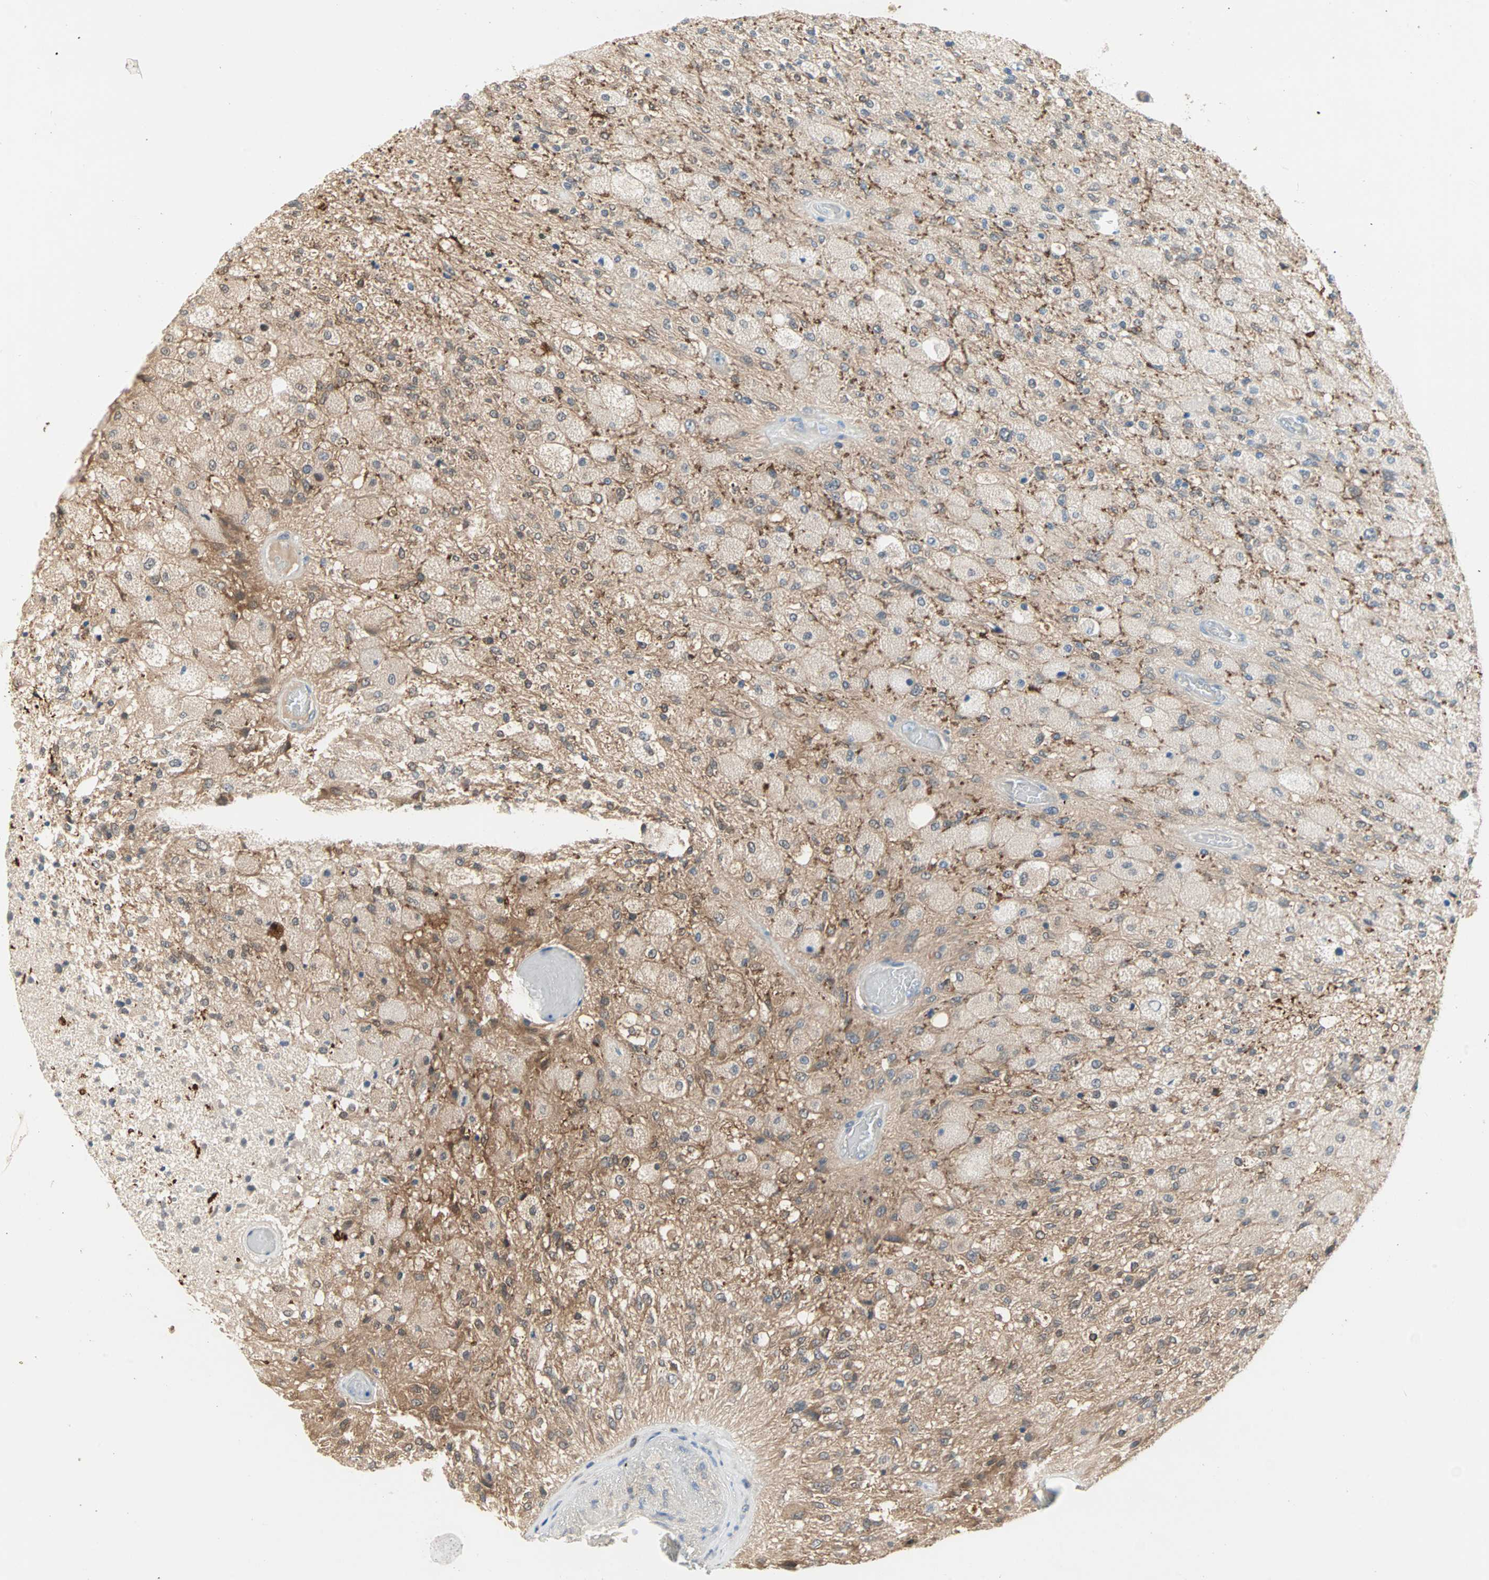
{"staining": {"intensity": "weak", "quantity": "25%-75%", "location": "cytoplasmic/membranous"}, "tissue": "glioma", "cell_type": "Tumor cells", "image_type": "cancer", "snomed": [{"axis": "morphology", "description": "Normal tissue, NOS"}, {"axis": "morphology", "description": "Glioma, malignant, High grade"}, {"axis": "topography", "description": "Cerebral cortex"}], "caption": "High-power microscopy captured an IHC image of high-grade glioma (malignant), revealing weak cytoplasmic/membranous positivity in approximately 25%-75% of tumor cells.", "gene": "MPI", "patient": {"sex": "male", "age": 77}}